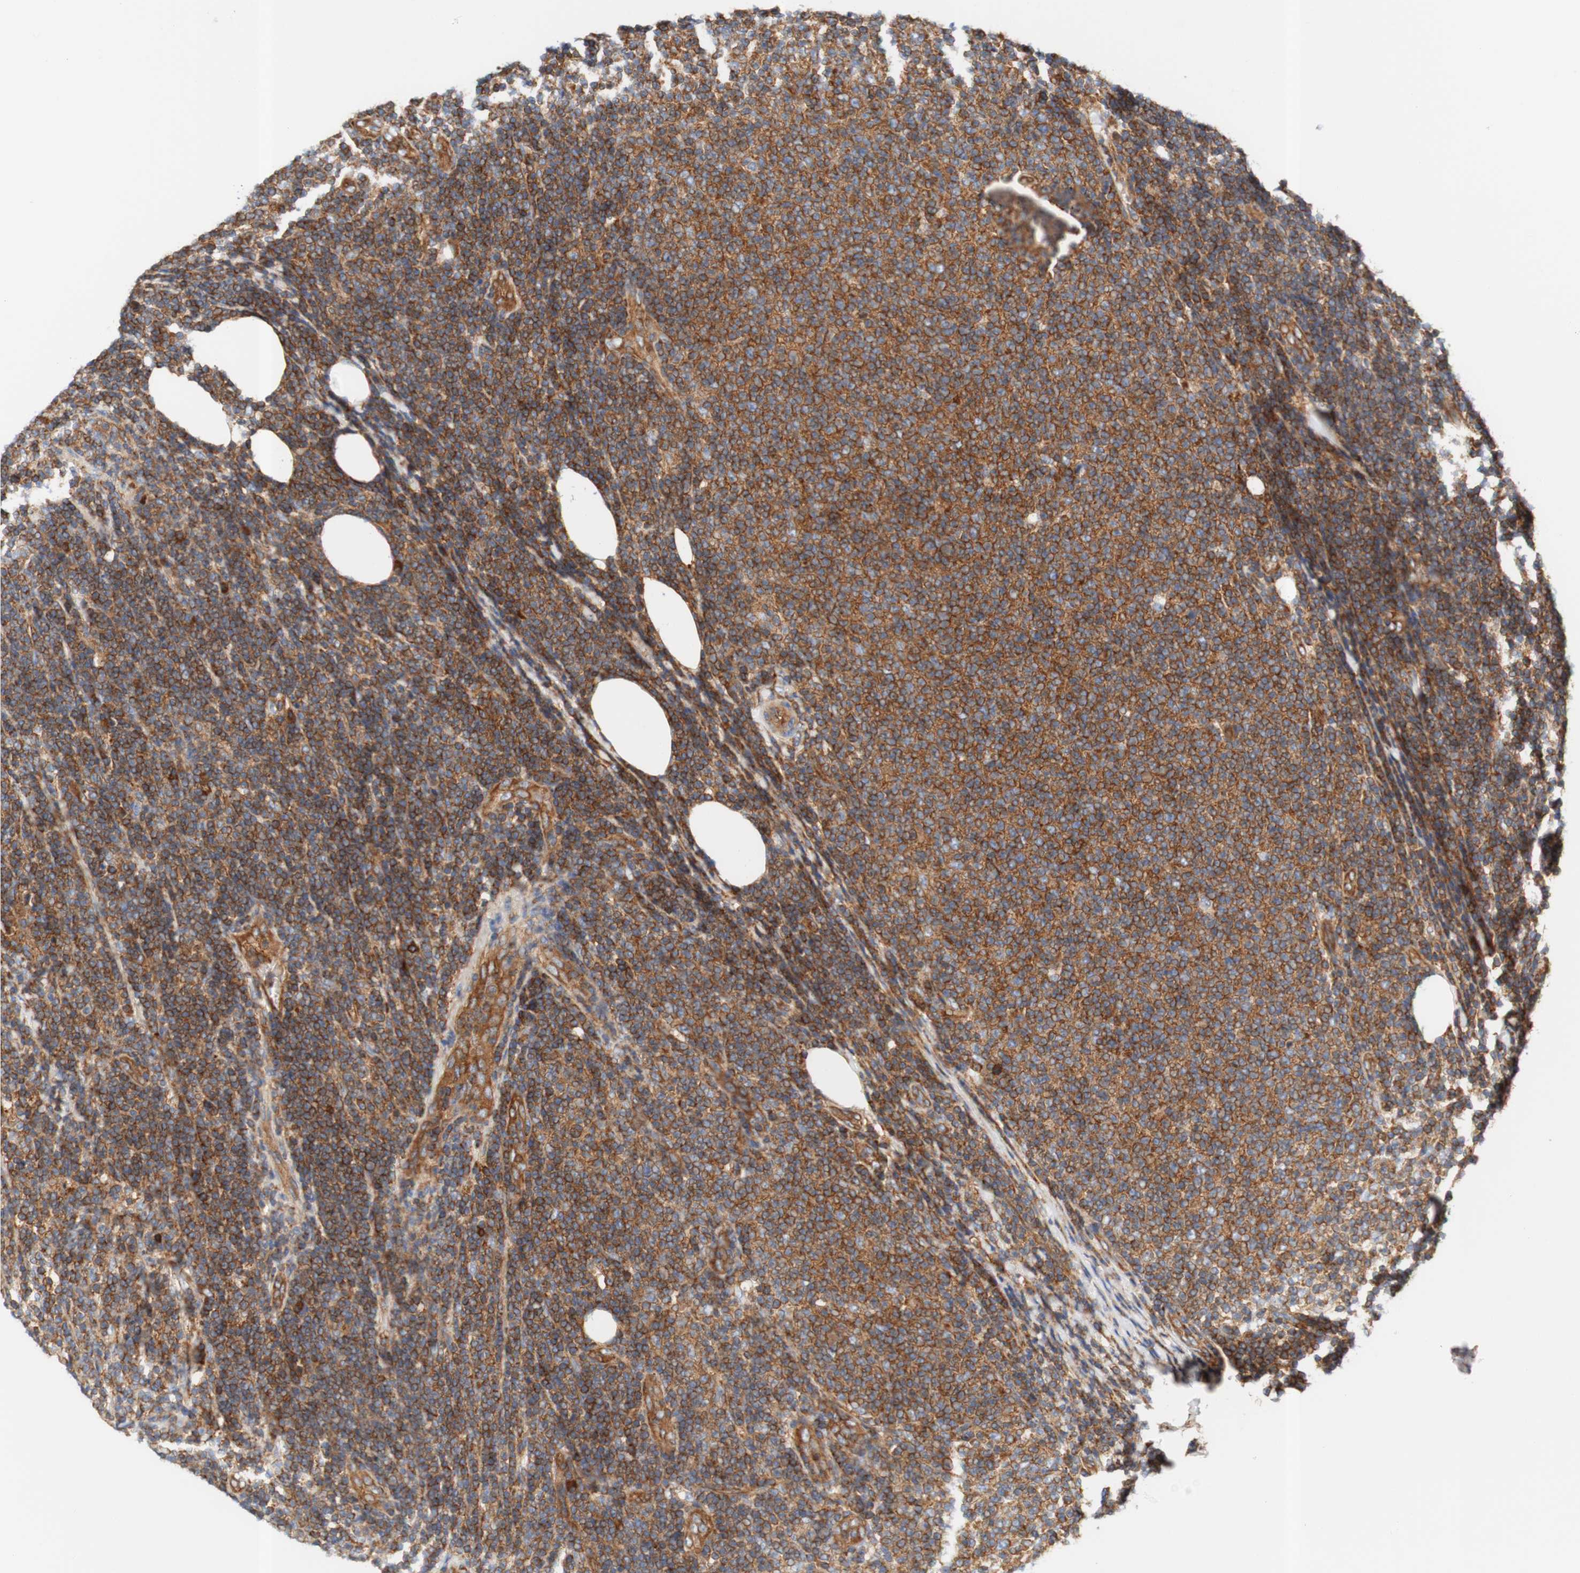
{"staining": {"intensity": "moderate", "quantity": ">75%", "location": "cytoplasmic/membranous"}, "tissue": "lymphoma", "cell_type": "Tumor cells", "image_type": "cancer", "snomed": [{"axis": "morphology", "description": "Malignant lymphoma, non-Hodgkin's type, Low grade"}, {"axis": "topography", "description": "Lymph node"}], "caption": "IHC photomicrograph of neoplastic tissue: human low-grade malignant lymphoma, non-Hodgkin's type stained using IHC demonstrates medium levels of moderate protein expression localized specifically in the cytoplasmic/membranous of tumor cells, appearing as a cytoplasmic/membranous brown color.", "gene": "STOM", "patient": {"sex": "male", "age": 66}}